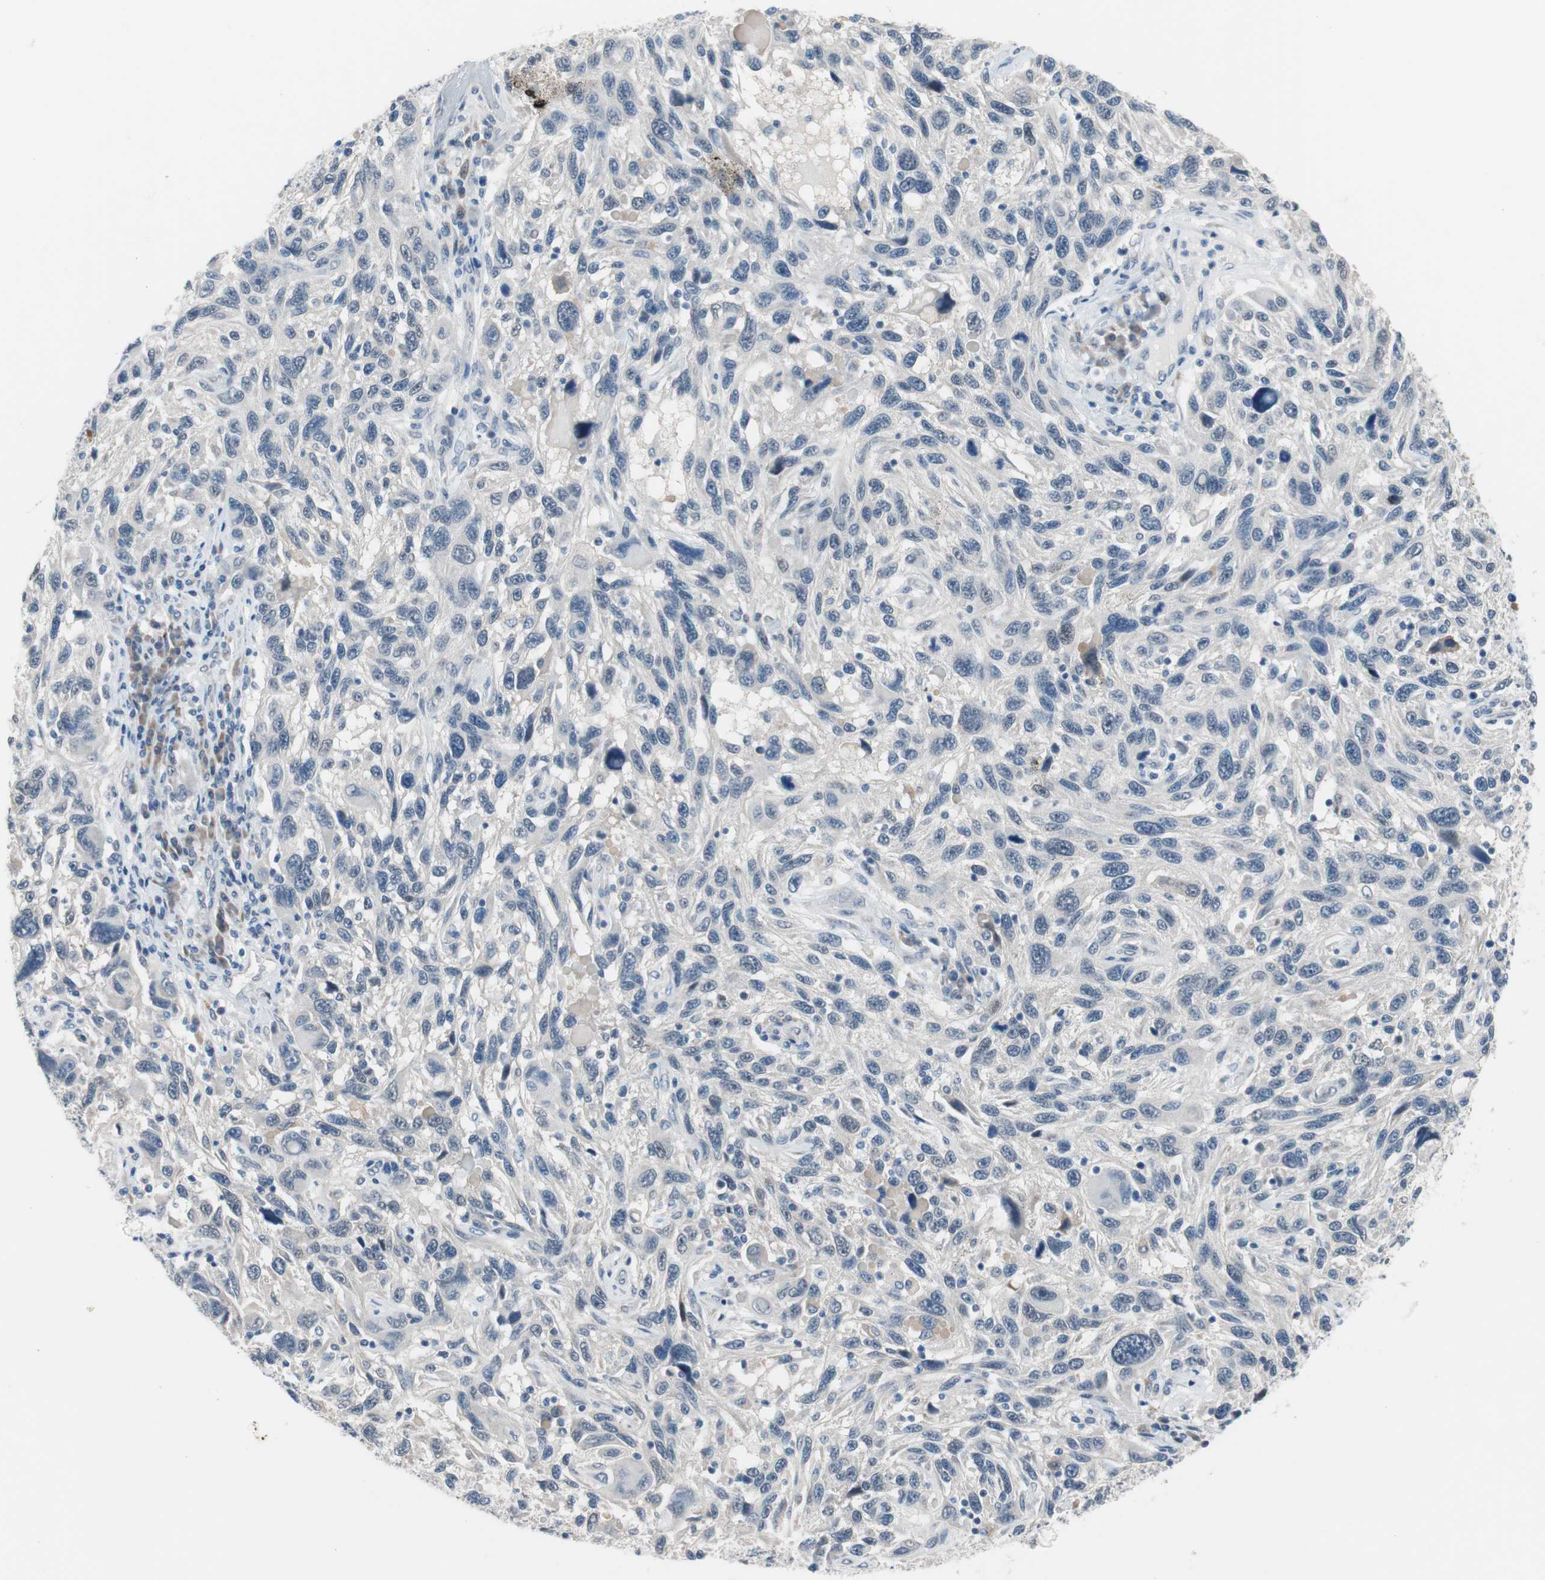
{"staining": {"intensity": "negative", "quantity": "none", "location": "none"}, "tissue": "melanoma", "cell_type": "Tumor cells", "image_type": "cancer", "snomed": [{"axis": "morphology", "description": "Malignant melanoma, NOS"}, {"axis": "topography", "description": "Skin"}], "caption": "Malignant melanoma was stained to show a protein in brown. There is no significant positivity in tumor cells. (DAB (3,3'-diaminobenzidine) IHC with hematoxylin counter stain).", "gene": "GRHL1", "patient": {"sex": "male", "age": 53}}